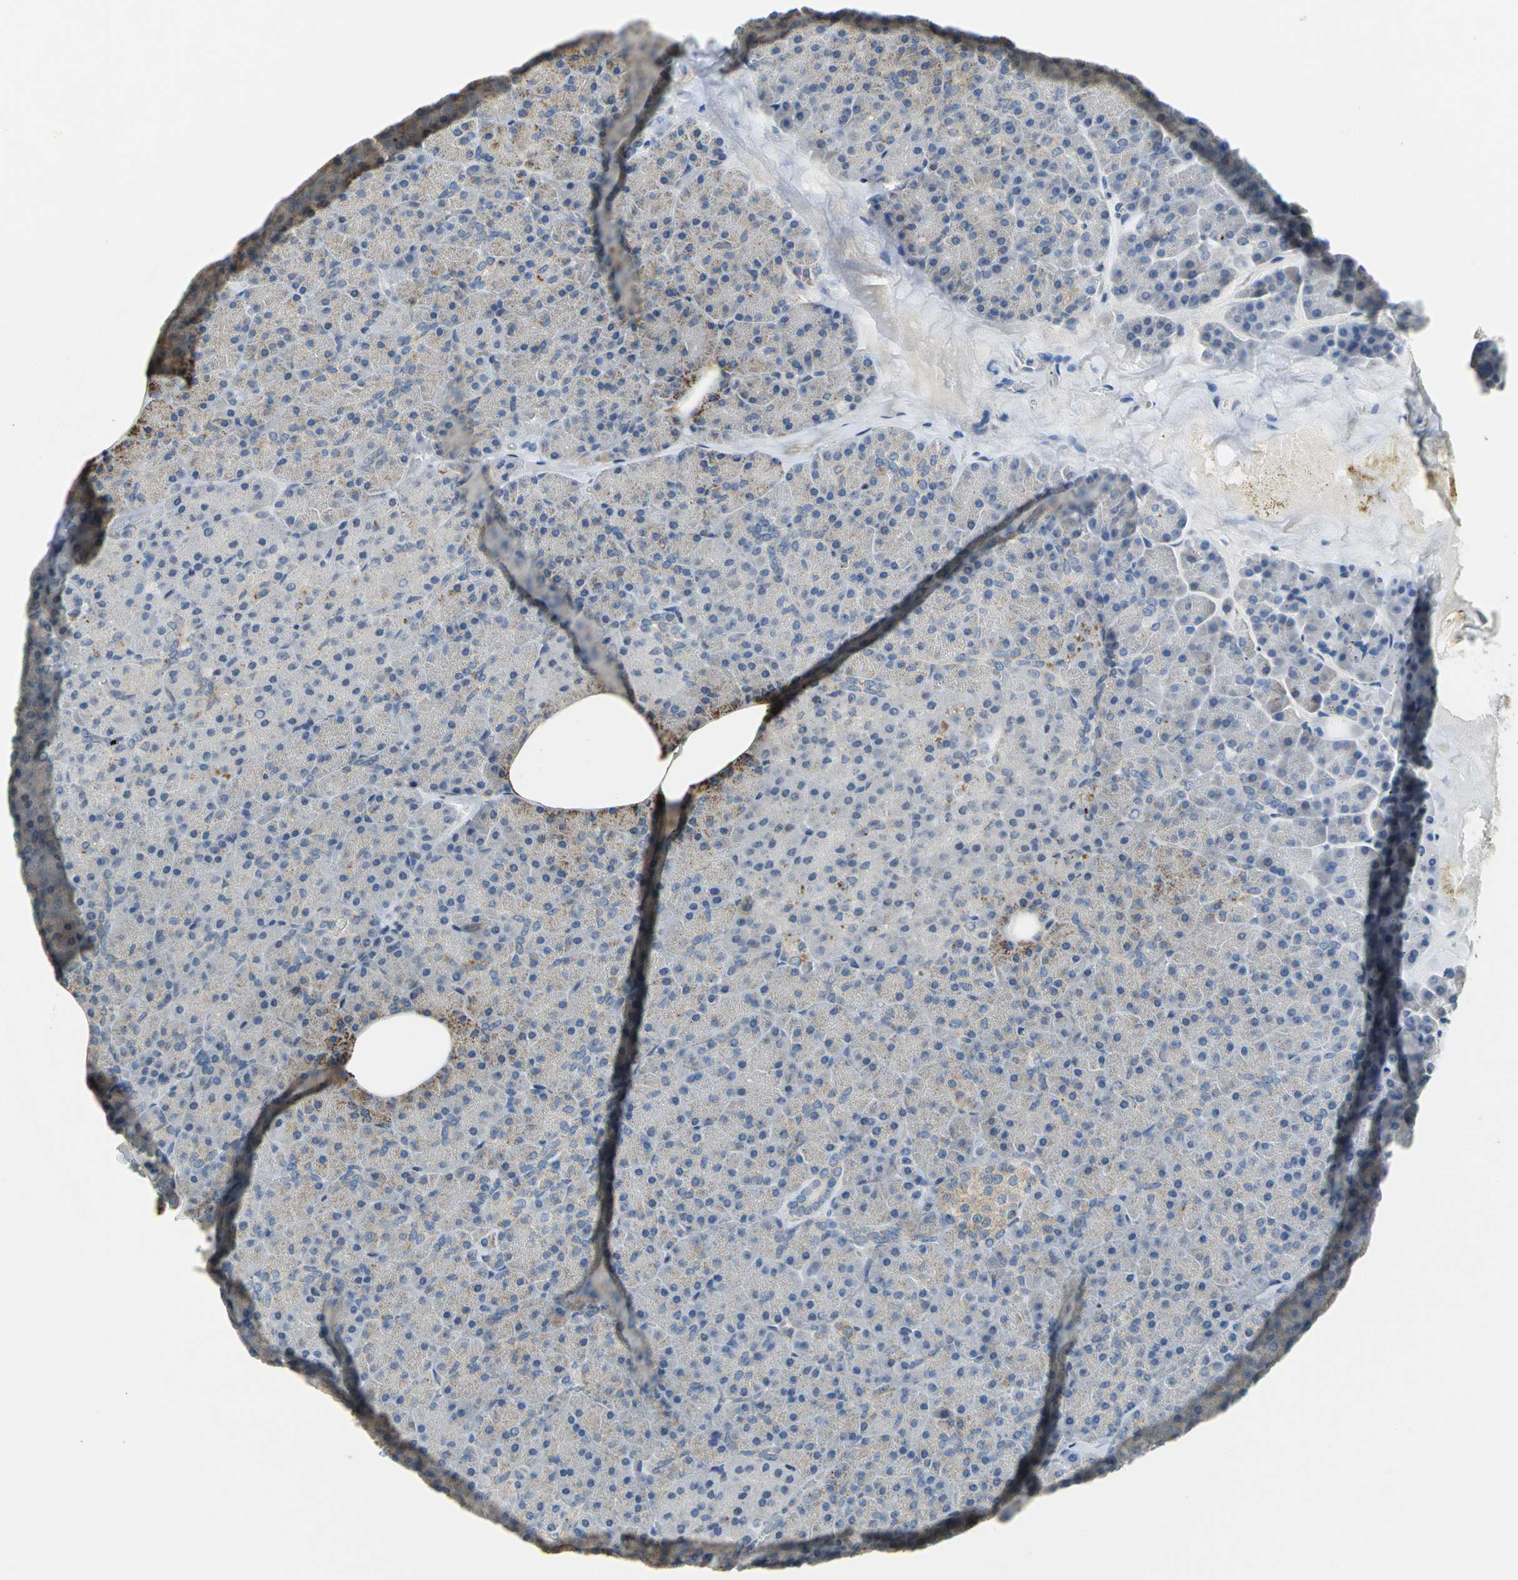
{"staining": {"intensity": "negative", "quantity": "none", "location": "none"}, "tissue": "pancreas", "cell_type": "Exocrine glandular cells", "image_type": "normal", "snomed": [{"axis": "morphology", "description": "Normal tissue, NOS"}, {"axis": "topography", "description": "Pancreas"}], "caption": "Histopathology image shows no protein positivity in exocrine glandular cells of normal pancreas.", "gene": "IL17RB", "patient": {"sex": "female", "age": 35}}